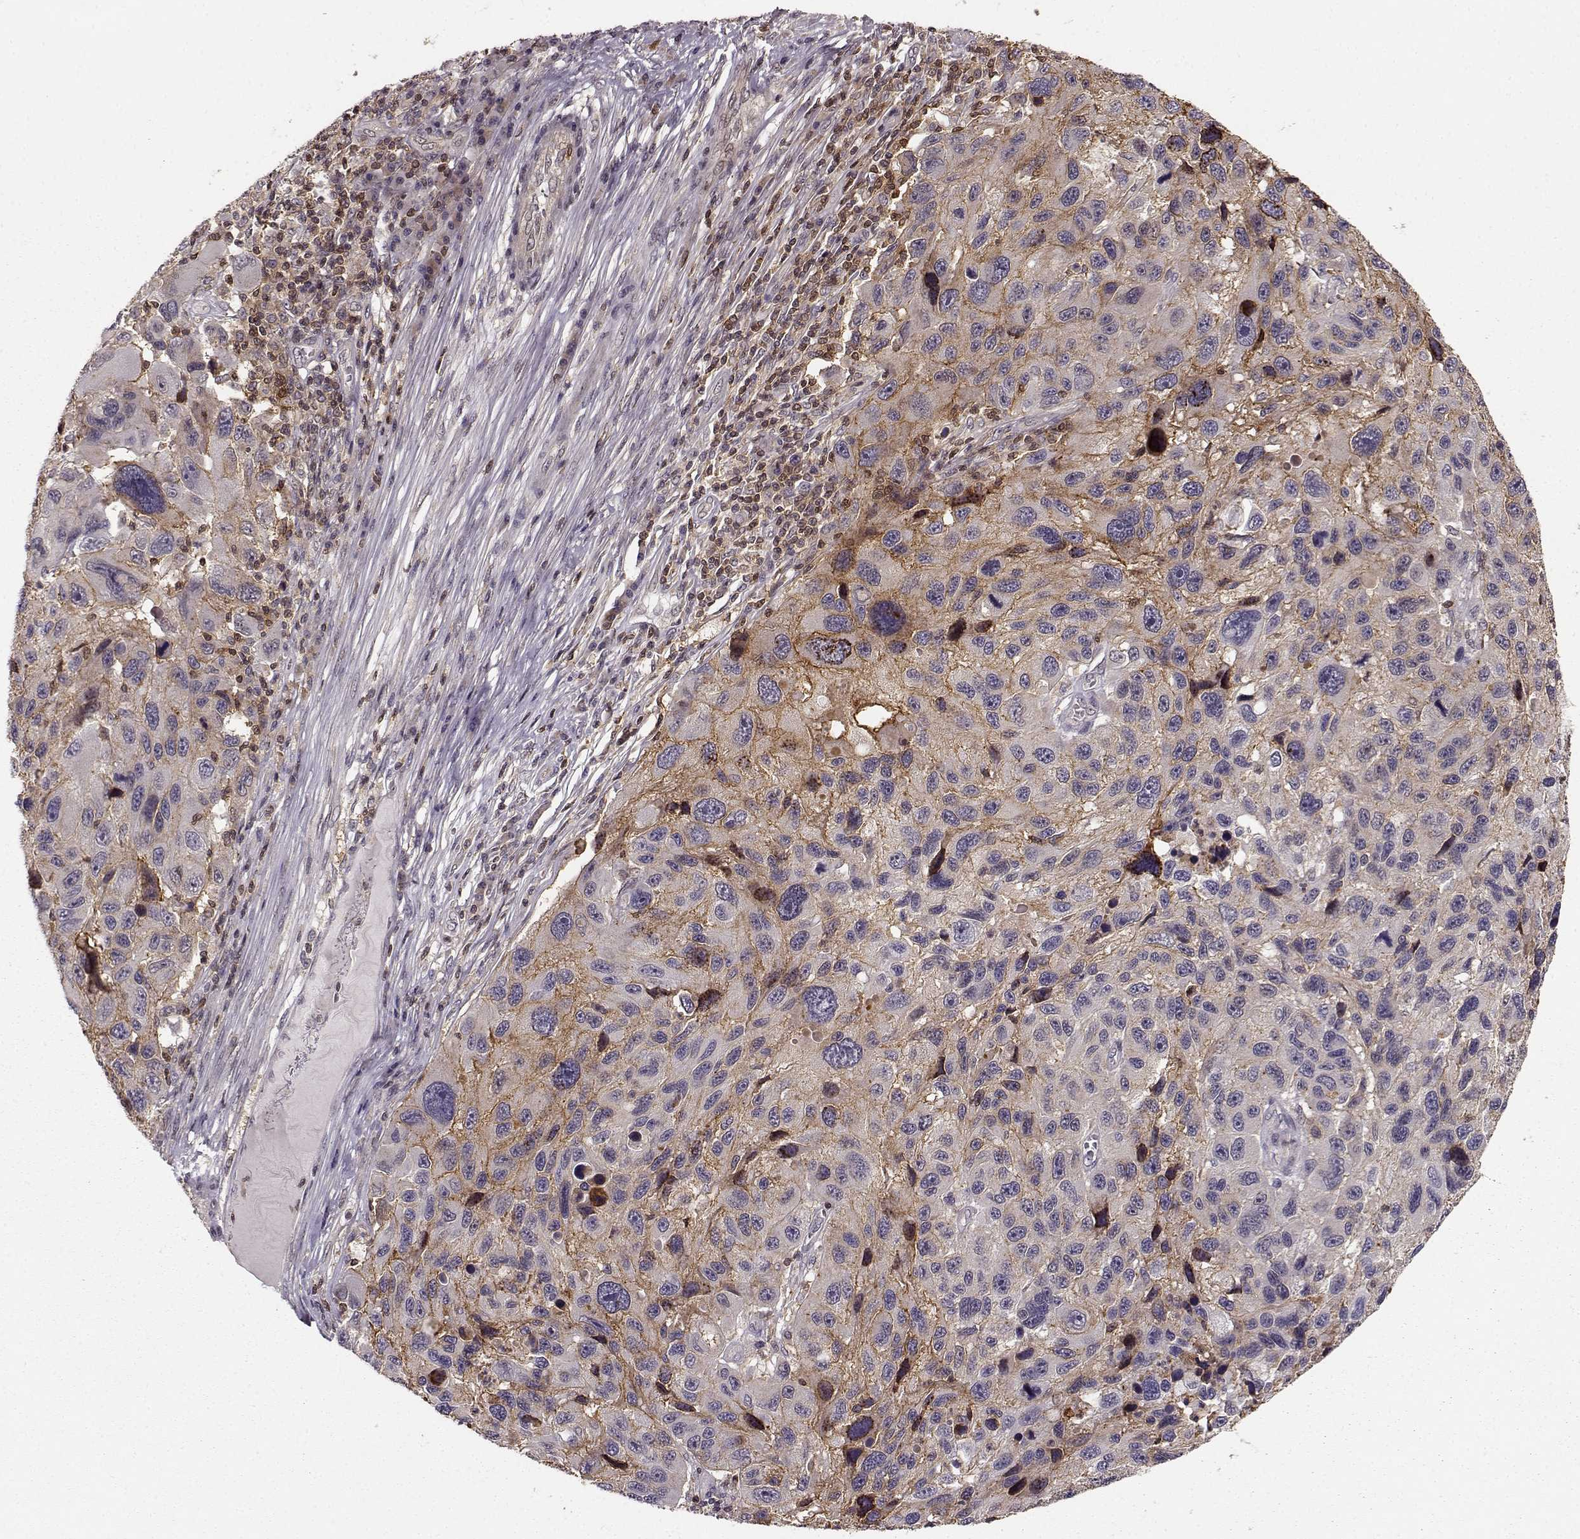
{"staining": {"intensity": "moderate", "quantity": ">75%", "location": "cytoplasmic/membranous"}, "tissue": "melanoma", "cell_type": "Tumor cells", "image_type": "cancer", "snomed": [{"axis": "morphology", "description": "Malignant melanoma, NOS"}, {"axis": "topography", "description": "Skin"}], "caption": "Malignant melanoma stained for a protein (brown) reveals moderate cytoplasmic/membranous positive positivity in about >75% of tumor cells.", "gene": "MFSD1", "patient": {"sex": "male", "age": 53}}